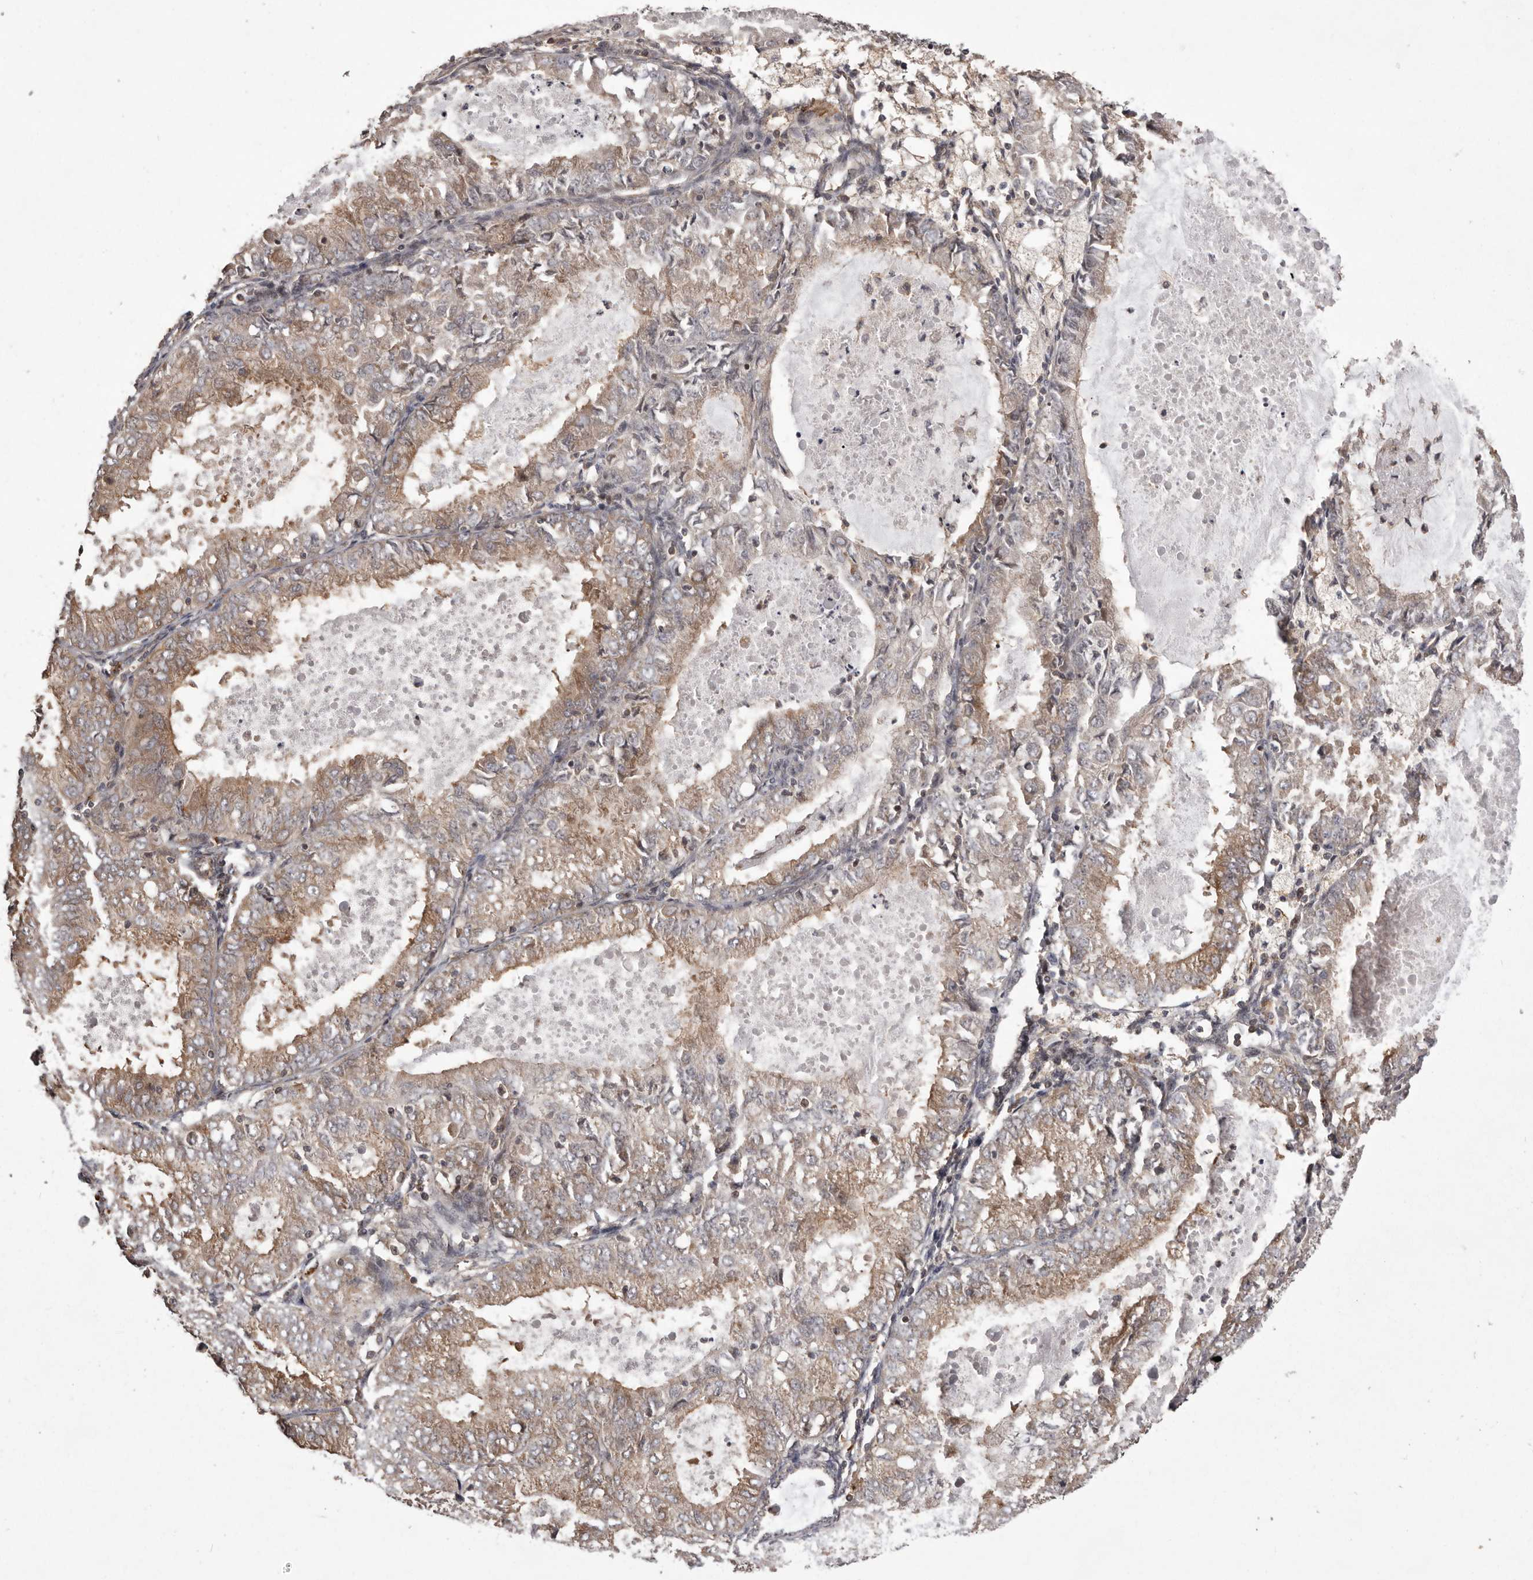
{"staining": {"intensity": "moderate", "quantity": ">75%", "location": "cytoplasmic/membranous"}, "tissue": "endometrial cancer", "cell_type": "Tumor cells", "image_type": "cancer", "snomed": [{"axis": "morphology", "description": "Adenocarcinoma, NOS"}, {"axis": "topography", "description": "Endometrium"}], "caption": "Protein staining of adenocarcinoma (endometrial) tissue demonstrates moderate cytoplasmic/membranous expression in about >75% of tumor cells.", "gene": "NFKBIA", "patient": {"sex": "female", "age": 57}}